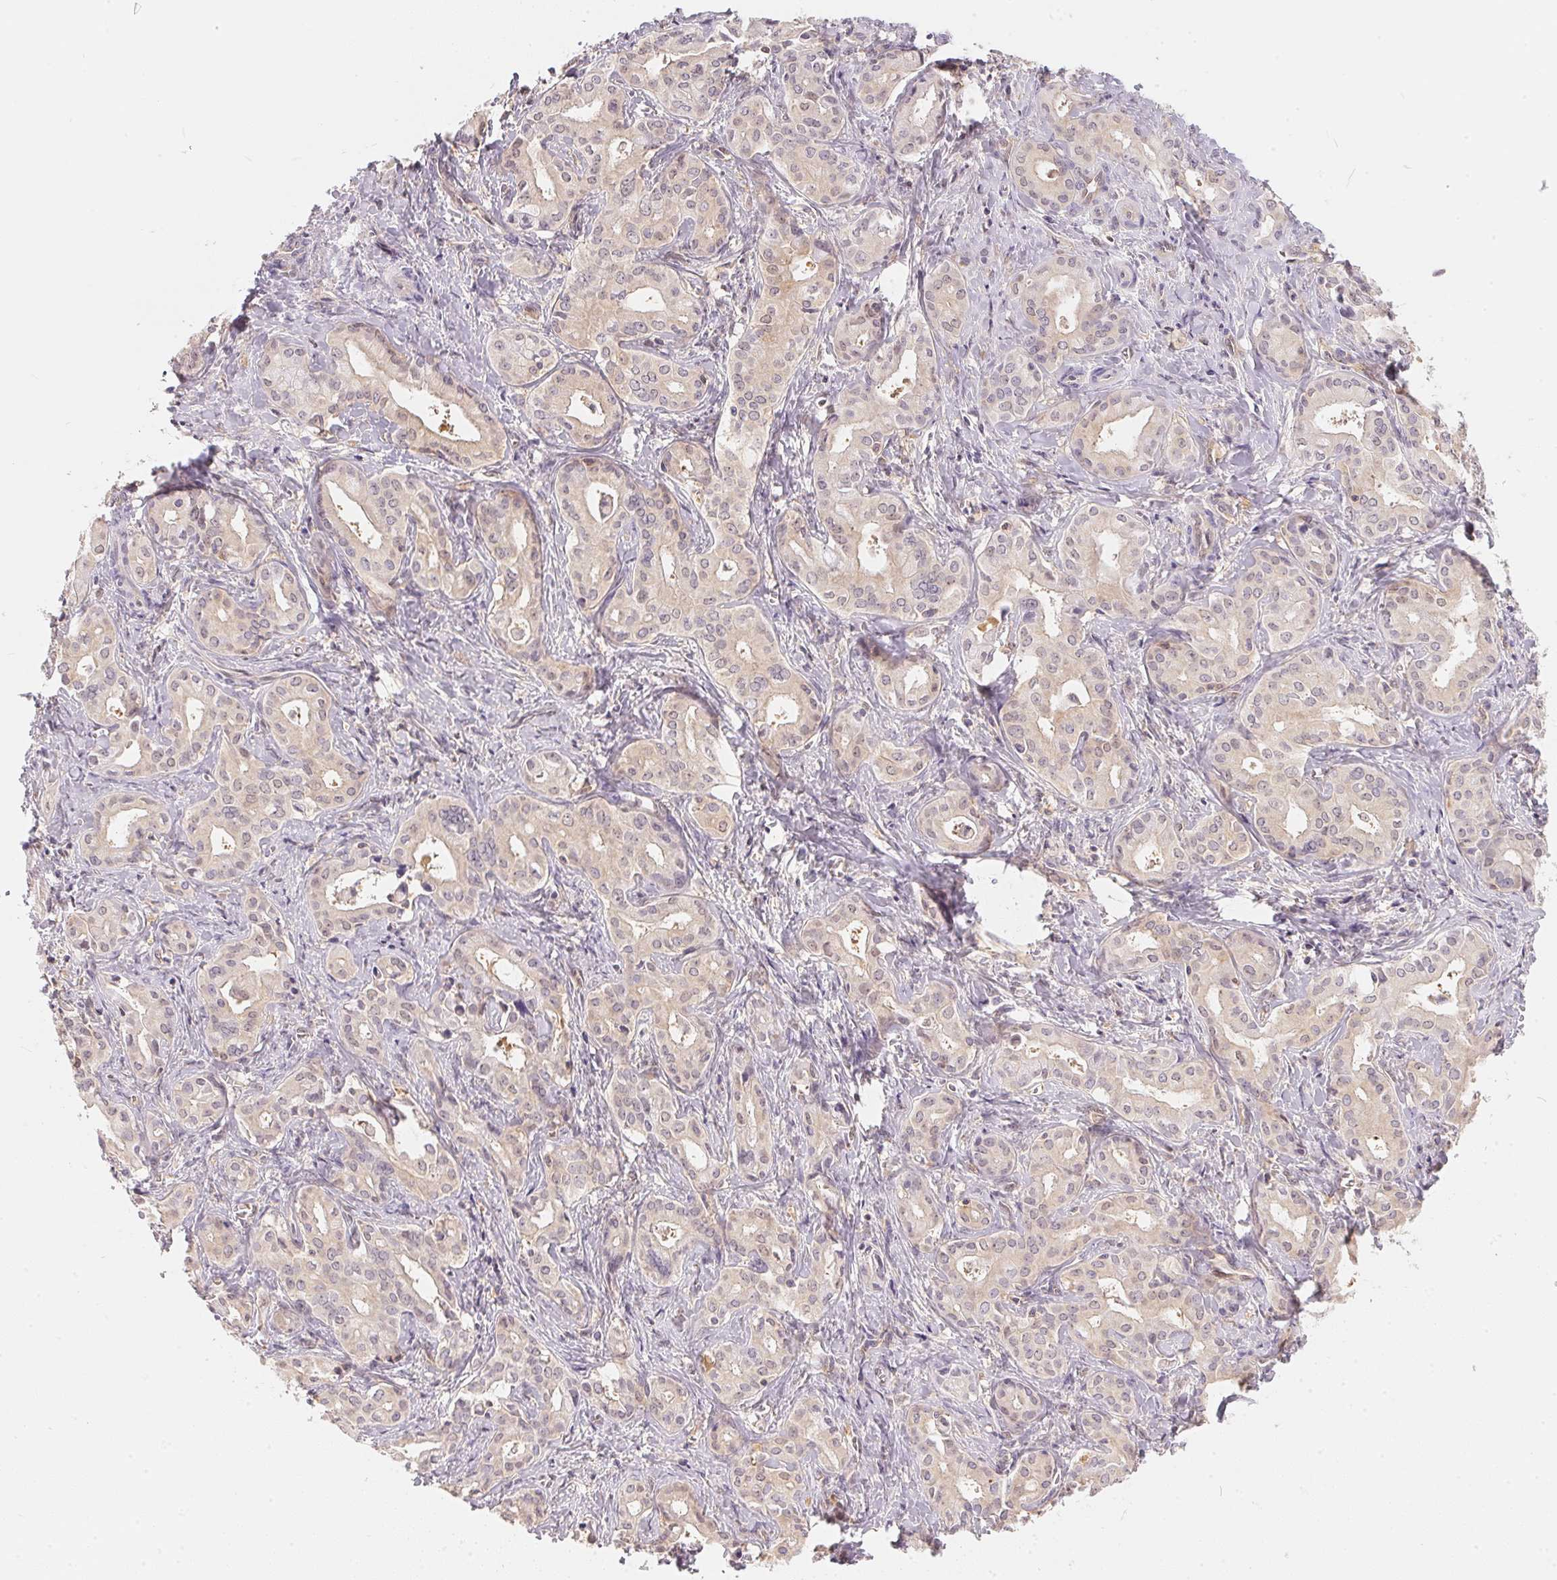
{"staining": {"intensity": "weak", "quantity": "<25%", "location": "cytoplasmic/membranous"}, "tissue": "liver cancer", "cell_type": "Tumor cells", "image_type": "cancer", "snomed": [{"axis": "morphology", "description": "Cholangiocarcinoma"}, {"axis": "topography", "description": "Liver"}], "caption": "This is an IHC image of liver cancer (cholangiocarcinoma). There is no staining in tumor cells.", "gene": "BLMH", "patient": {"sex": "female", "age": 65}}